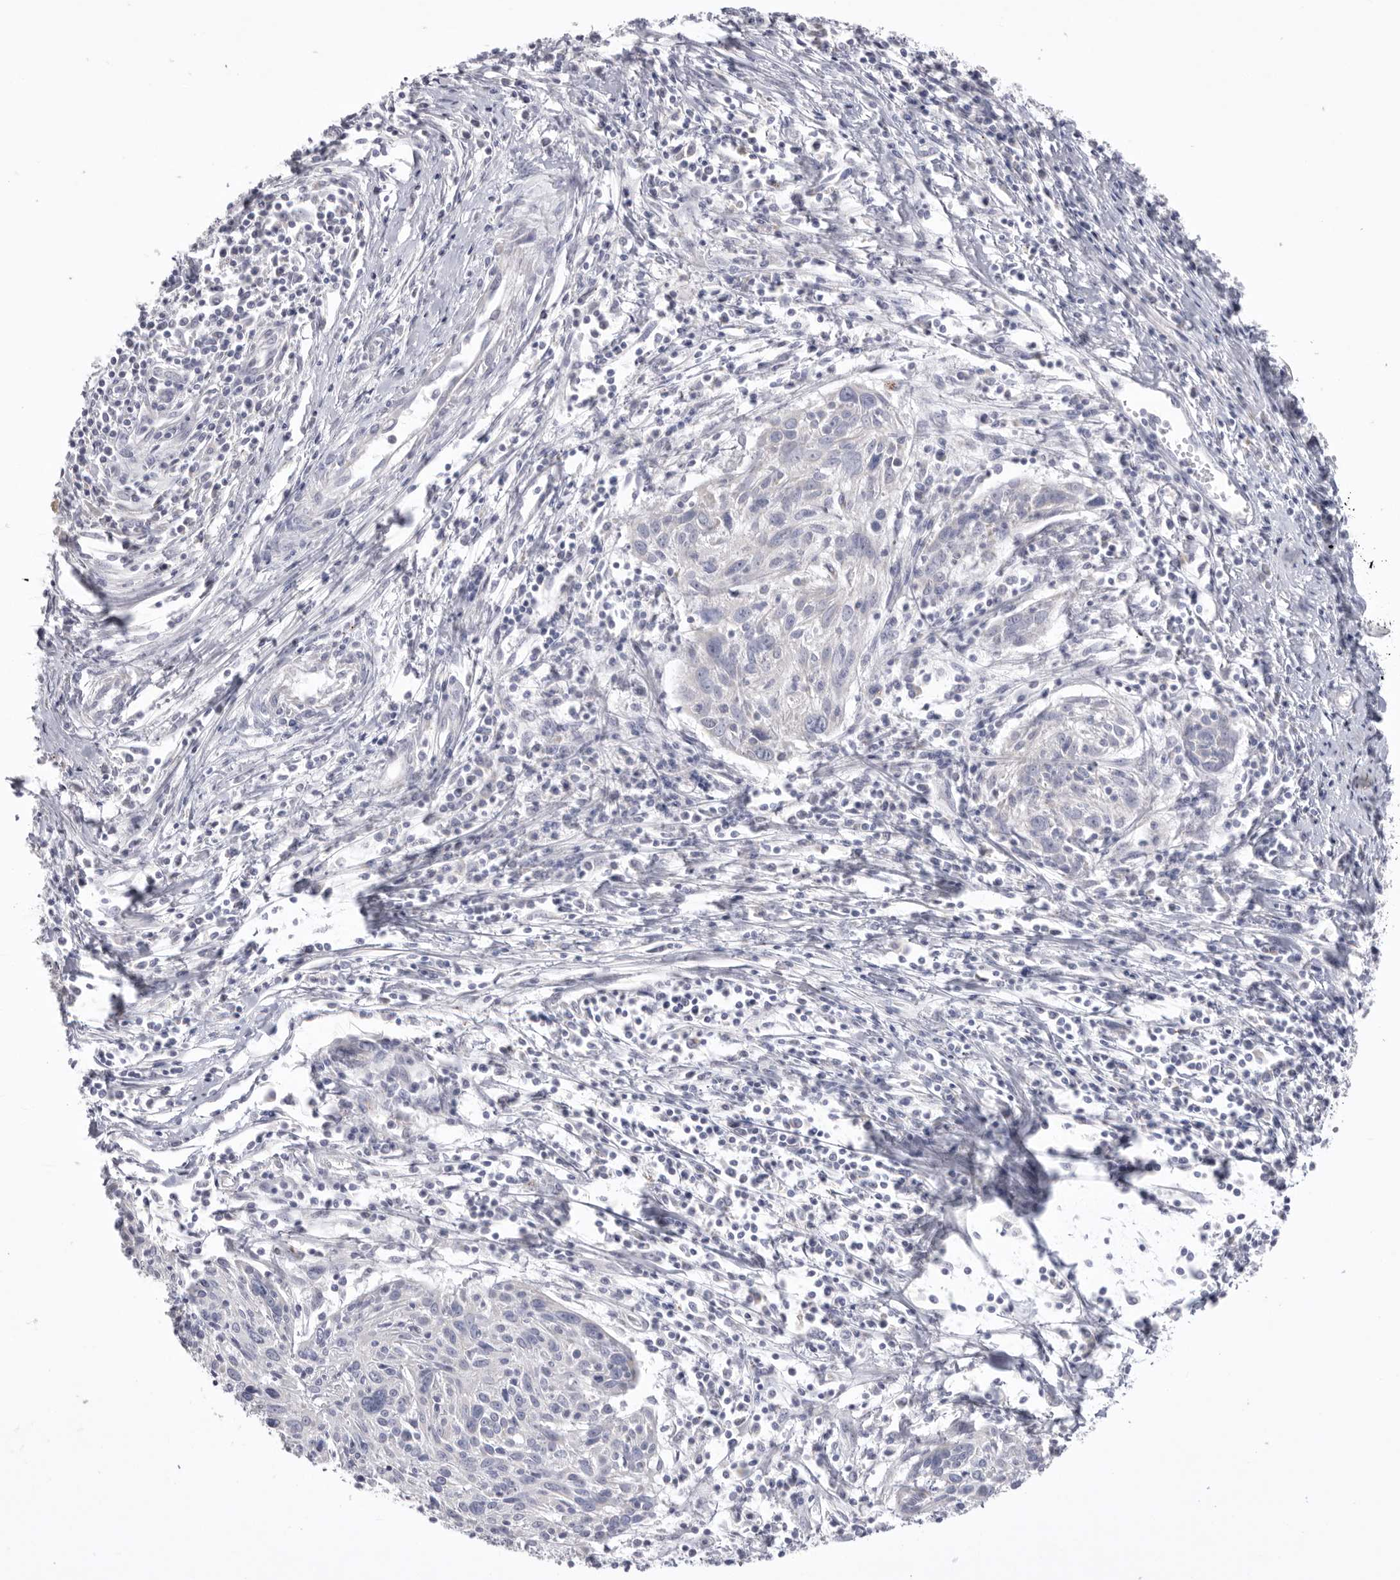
{"staining": {"intensity": "negative", "quantity": "none", "location": "none"}, "tissue": "cervical cancer", "cell_type": "Tumor cells", "image_type": "cancer", "snomed": [{"axis": "morphology", "description": "Squamous cell carcinoma, NOS"}, {"axis": "topography", "description": "Cervix"}], "caption": "Tumor cells are negative for brown protein staining in cervical squamous cell carcinoma.", "gene": "VDAC3", "patient": {"sex": "female", "age": 51}}